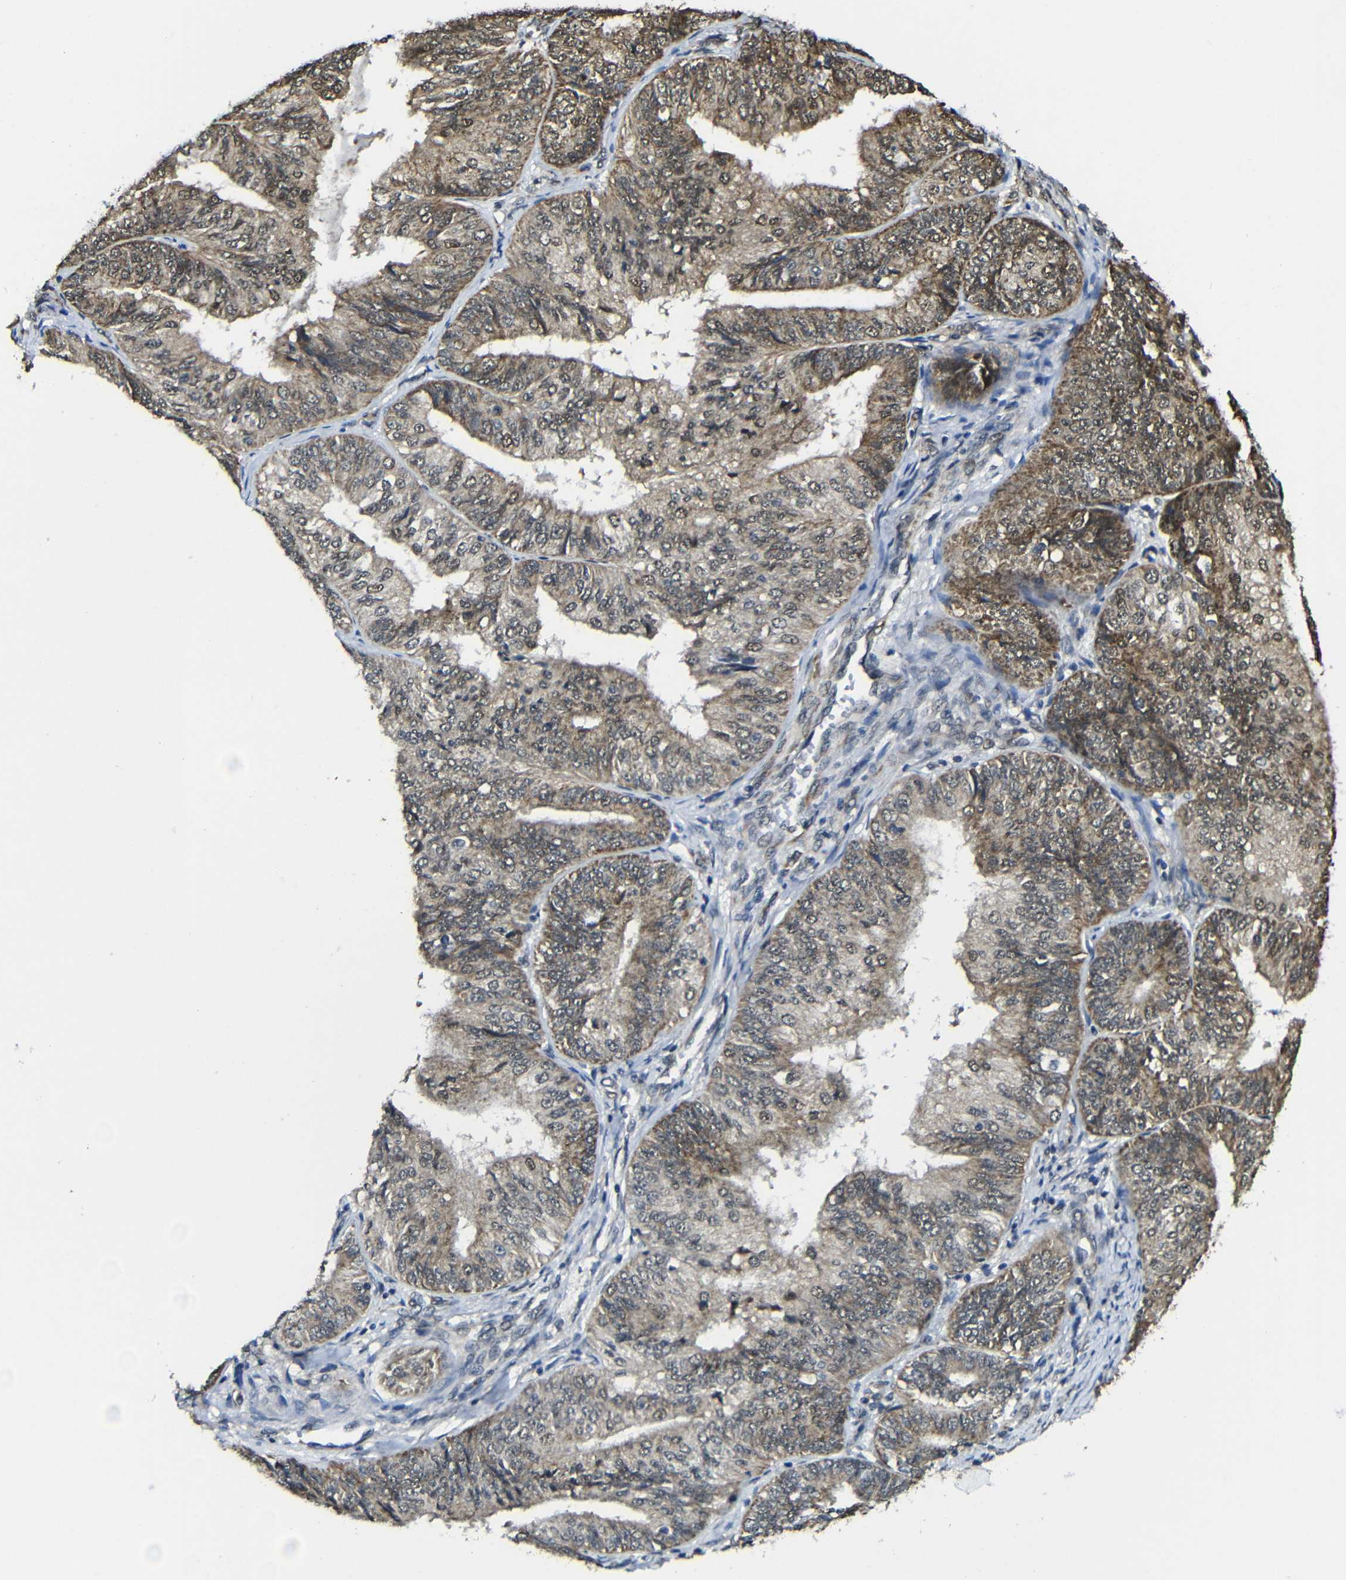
{"staining": {"intensity": "moderate", "quantity": "25%-75%", "location": "cytoplasmic/membranous"}, "tissue": "endometrial cancer", "cell_type": "Tumor cells", "image_type": "cancer", "snomed": [{"axis": "morphology", "description": "Adenocarcinoma, NOS"}, {"axis": "topography", "description": "Endometrium"}], "caption": "A brown stain highlights moderate cytoplasmic/membranous staining of a protein in adenocarcinoma (endometrial) tumor cells.", "gene": "FAM172A", "patient": {"sex": "female", "age": 58}}